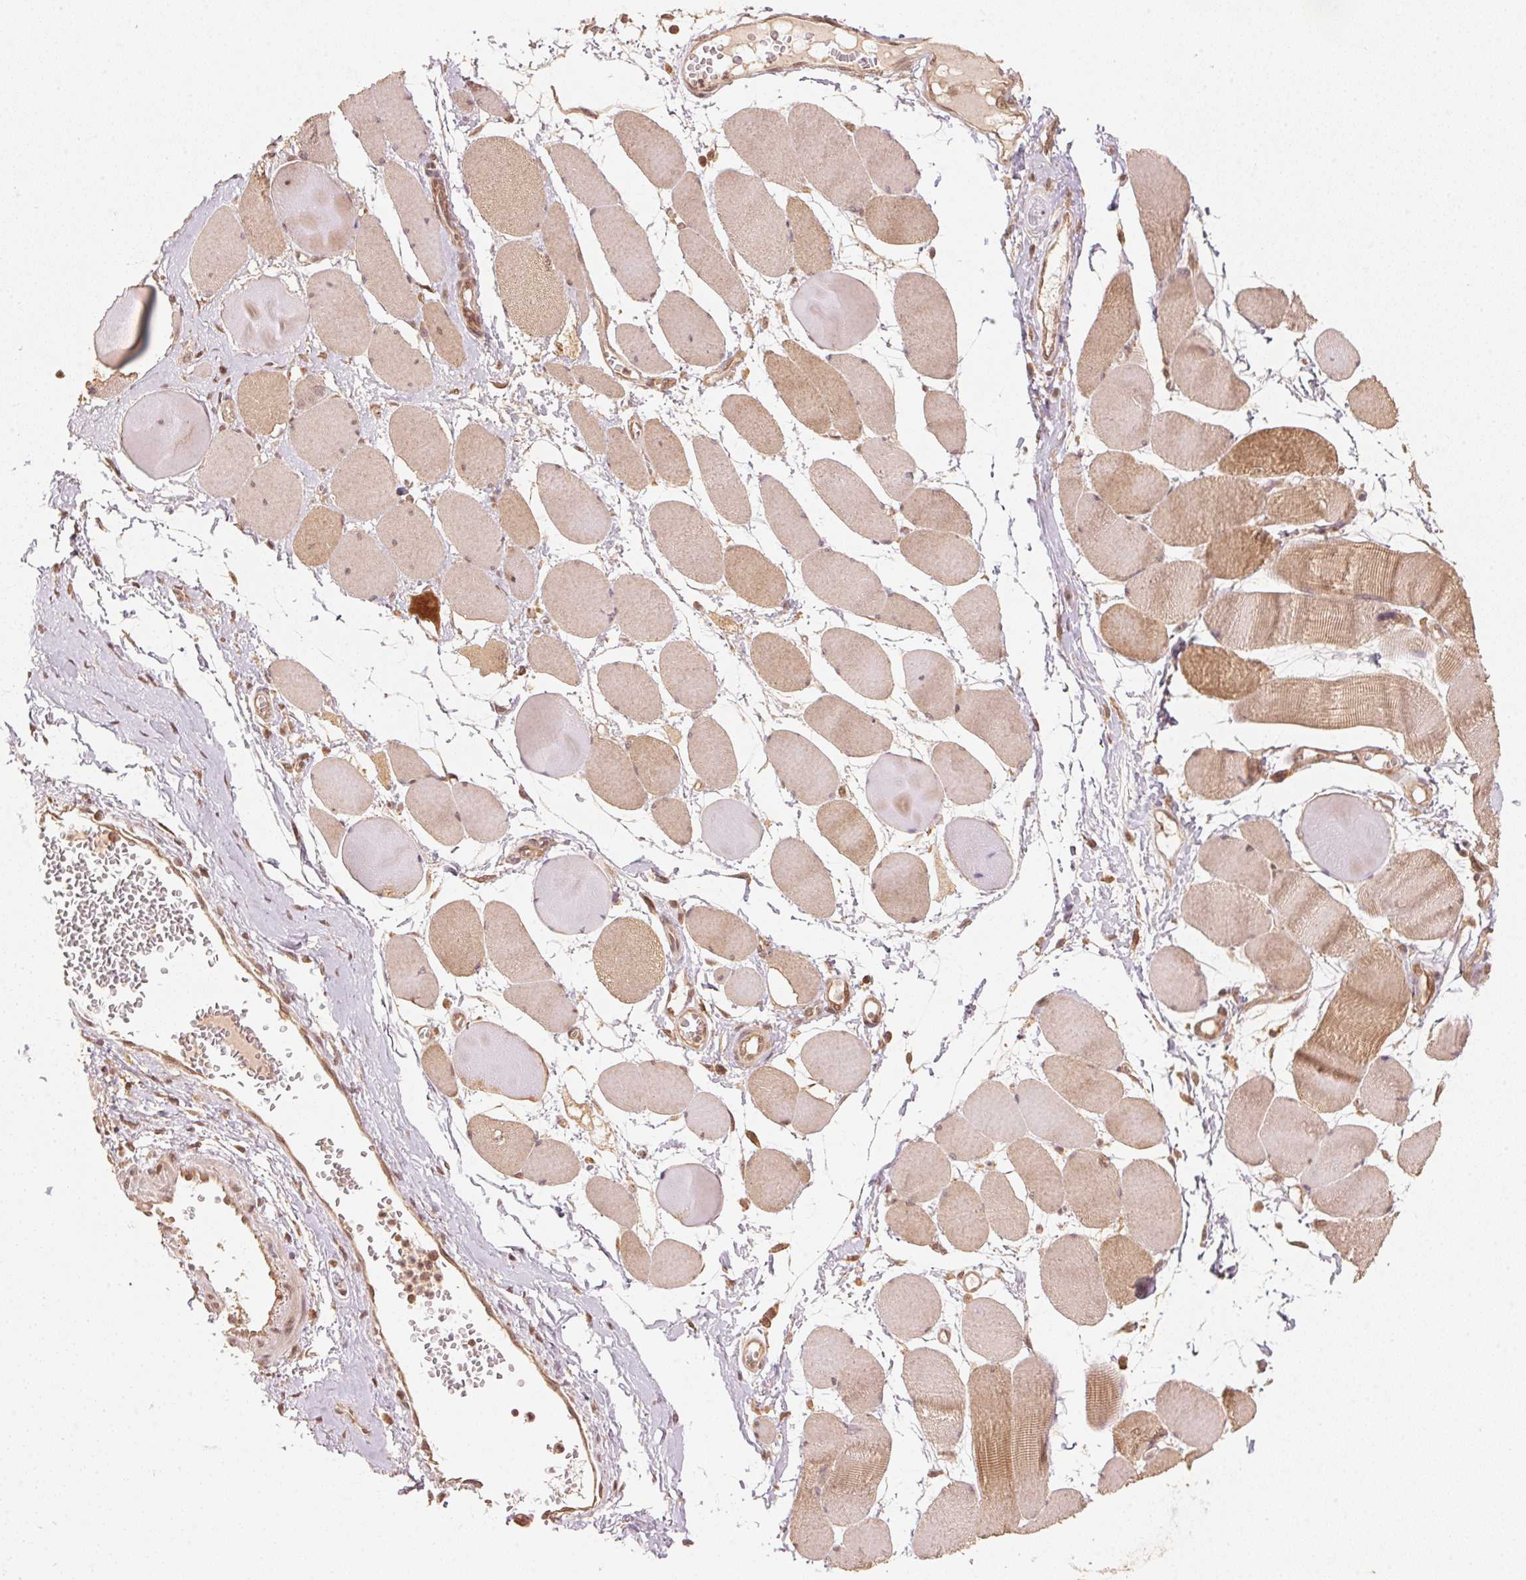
{"staining": {"intensity": "moderate", "quantity": ">75%", "location": "cytoplasmic/membranous"}, "tissue": "skeletal muscle", "cell_type": "Myocytes", "image_type": "normal", "snomed": [{"axis": "morphology", "description": "Normal tissue, NOS"}, {"axis": "topography", "description": "Skeletal muscle"}], "caption": "Myocytes show medium levels of moderate cytoplasmic/membranous positivity in approximately >75% of cells in benign human skeletal muscle. (IHC, brightfield microscopy, high magnification).", "gene": "C2orf73", "patient": {"sex": "female", "age": 75}}